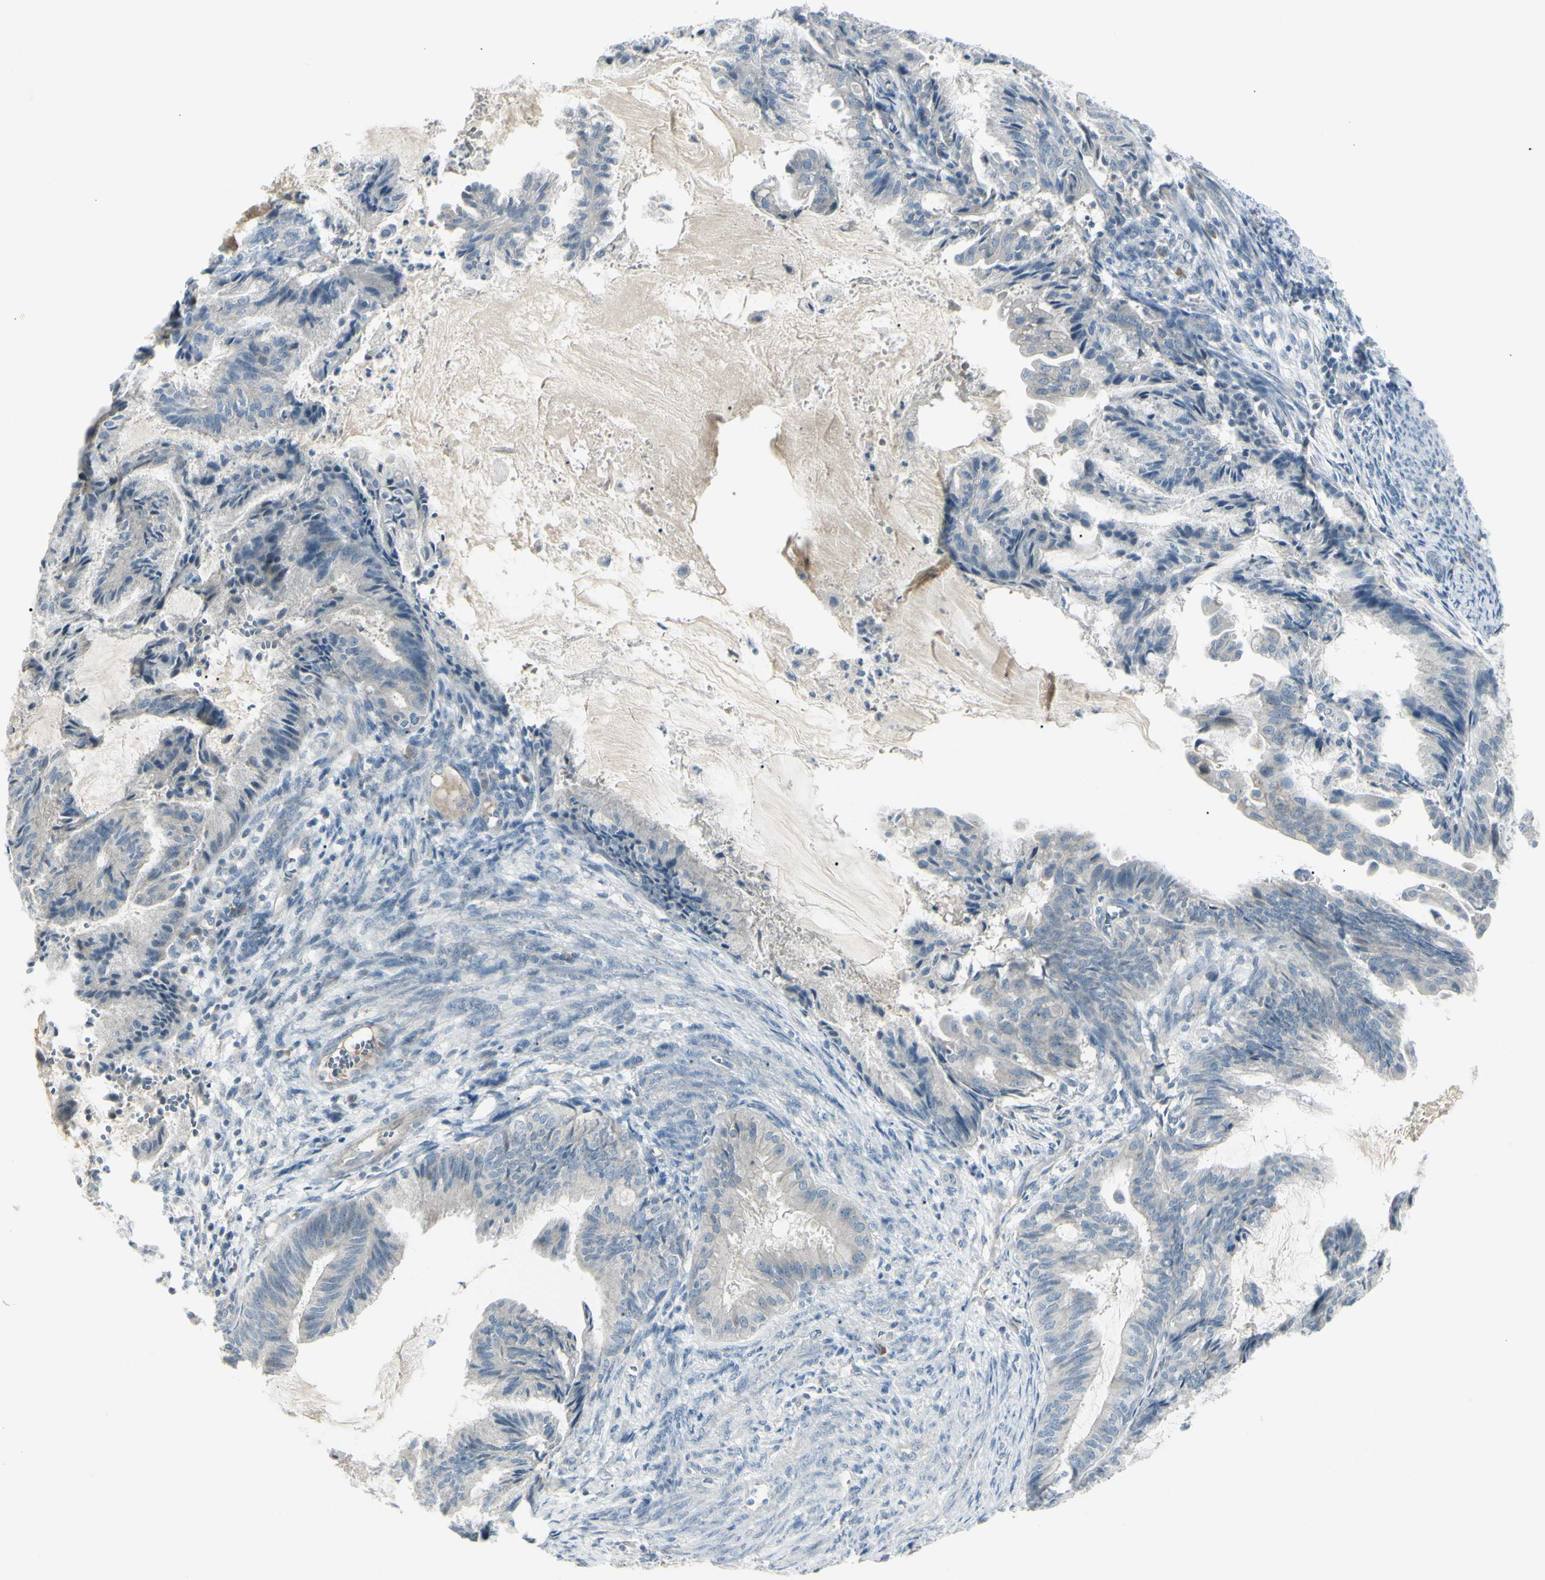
{"staining": {"intensity": "negative", "quantity": "none", "location": "none"}, "tissue": "endometrial cancer", "cell_type": "Tumor cells", "image_type": "cancer", "snomed": [{"axis": "morphology", "description": "Adenocarcinoma, NOS"}, {"axis": "topography", "description": "Endometrium"}], "caption": "Immunohistochemistry (IHC) of human endometrial adenocarcinoma displays no staining in tumor cells. (Brightfield microscopy of DAB IHC at high magnification).", "gene": "SH3GL2", "patient": {"sex": "female", "age": 86}}